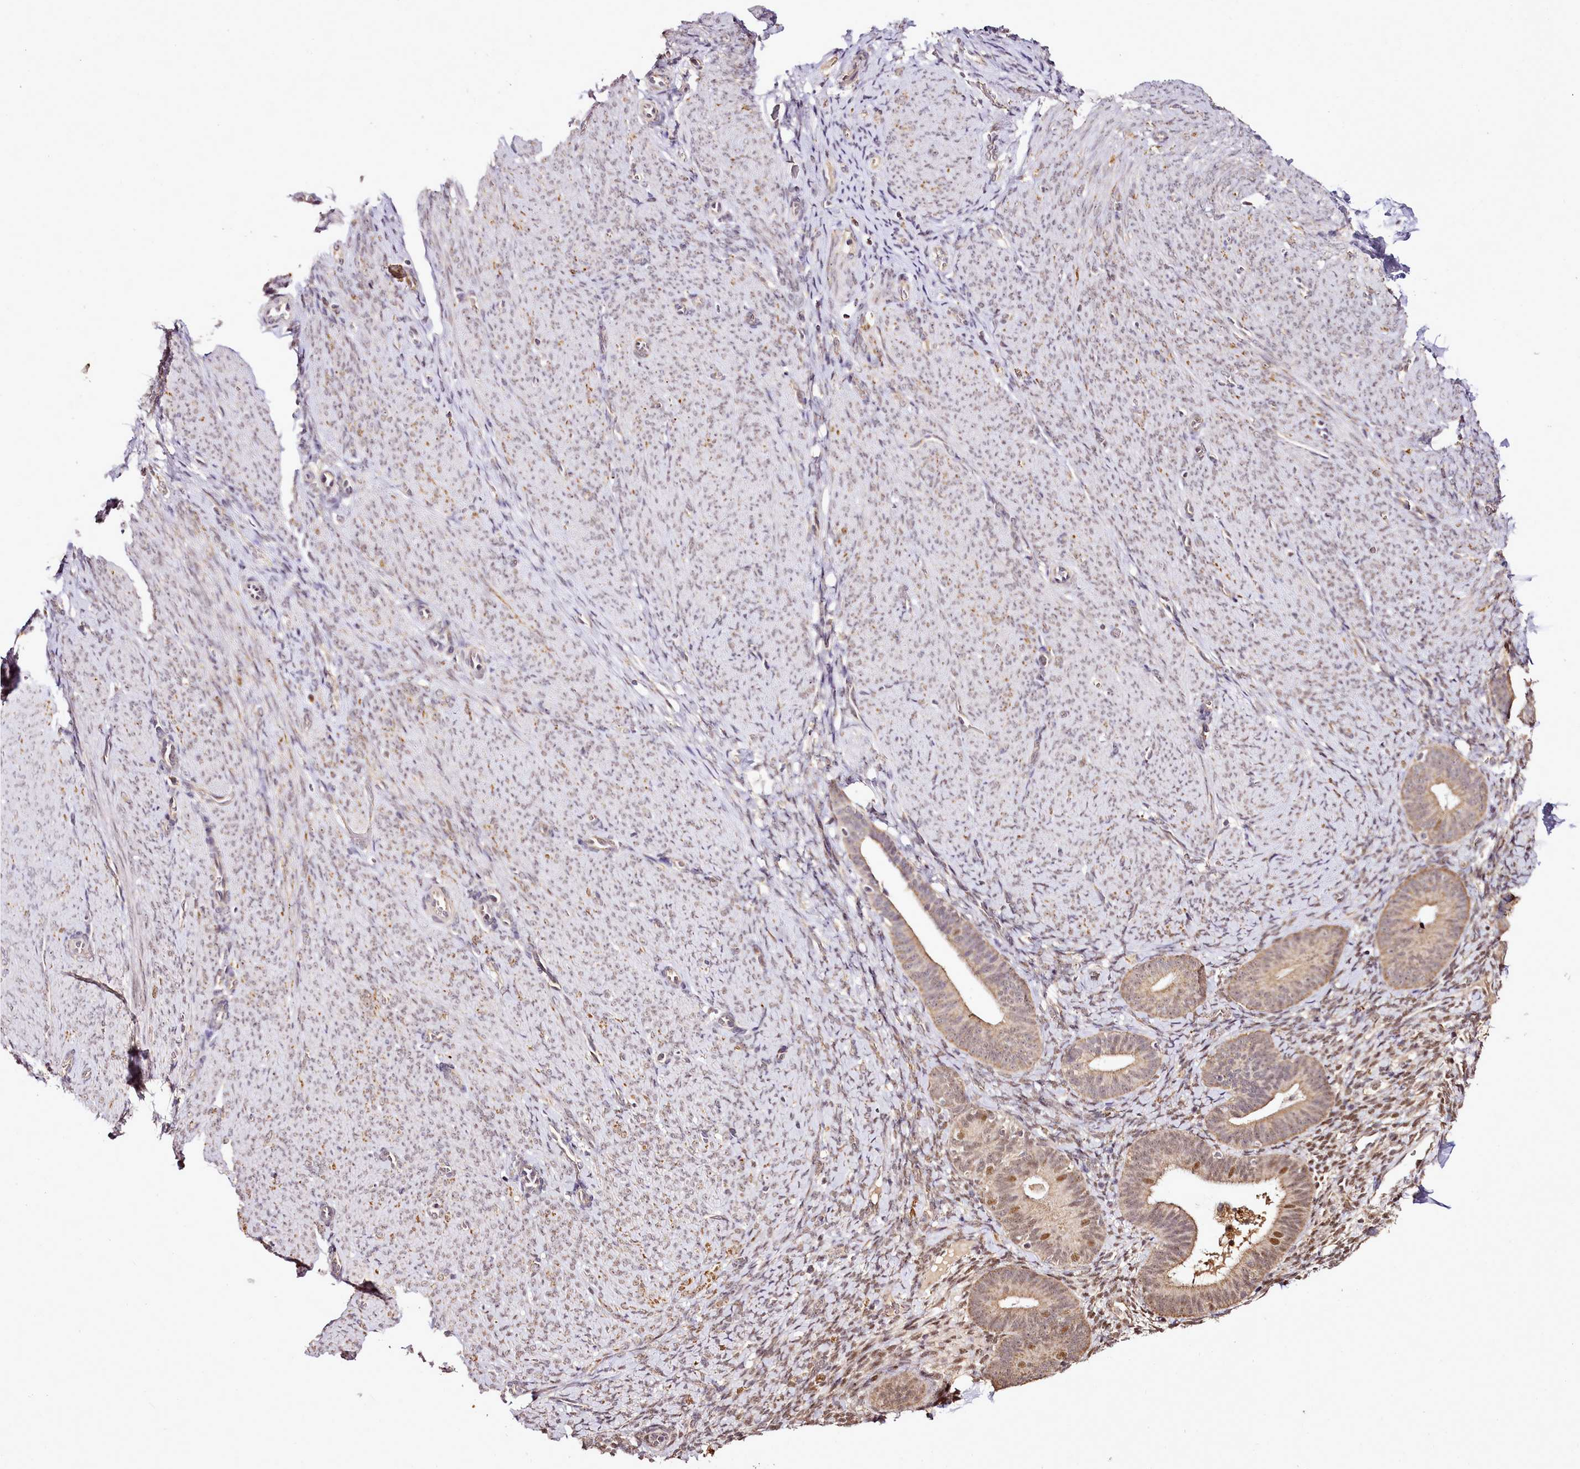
{"staining": {"intensity": "moderate", "quantity": "25%-75%", "location": "nuclear"}, "tissue": "endometrium", "cell_type": "Cells in endometrial stroma", "image_type": "normal", "snomed": [{"axis": "morphology", "description": "Normal tissue, NOS"}, {"axis": "topography", "description": "Endometrium"}], "caption": "Immunohistochemistry (DAB) staining of unremarkable human endometrium displays moderate nuclear protein positivity in approximately 25%-75% of cells in endometrial stroma. (Brightfield microscopy of DAB IHC at high magnification).", "gene": "EDIL3", "patient": {"sex": "female", "age": 65}}